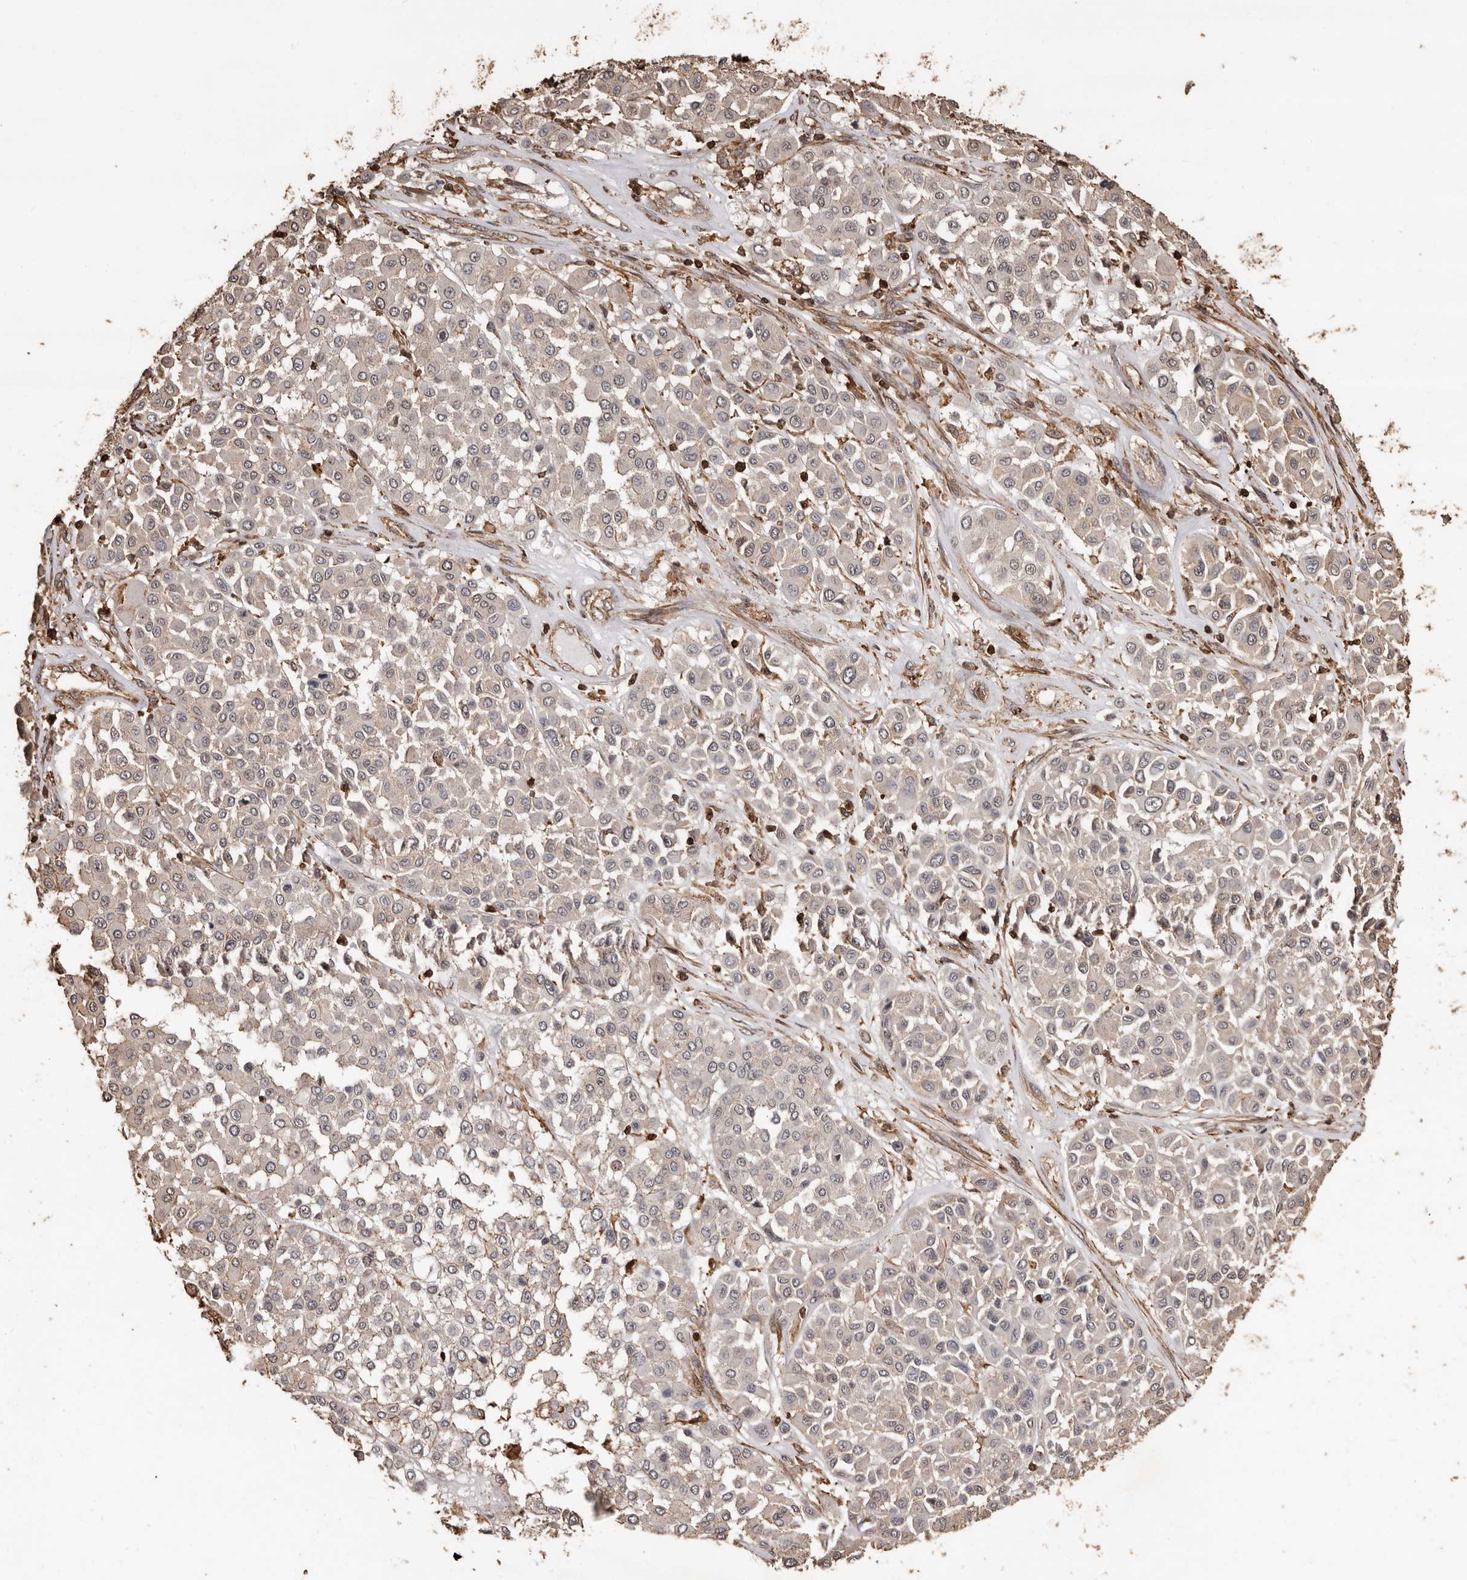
{"staining": {"intensity": "negative", "quantity": "none", "location": "none"}, "tissue": "melanoma", "cell_type": "Tumor cells", "image_type": "cancer", "snomed": [{"axis": "morphology", "description": "Malignant melanoma, Metastatic site"}, {"axis": "topography", "description": "Soft tissue"}], "caption": "Immunohistochemistry image of malignant melanoma (metastatic site) stained for a protein (brown), which exhibits no staining in tumor cells.", "gene": "GSK3A", "patient": {"sex": "male", "age": 41}}